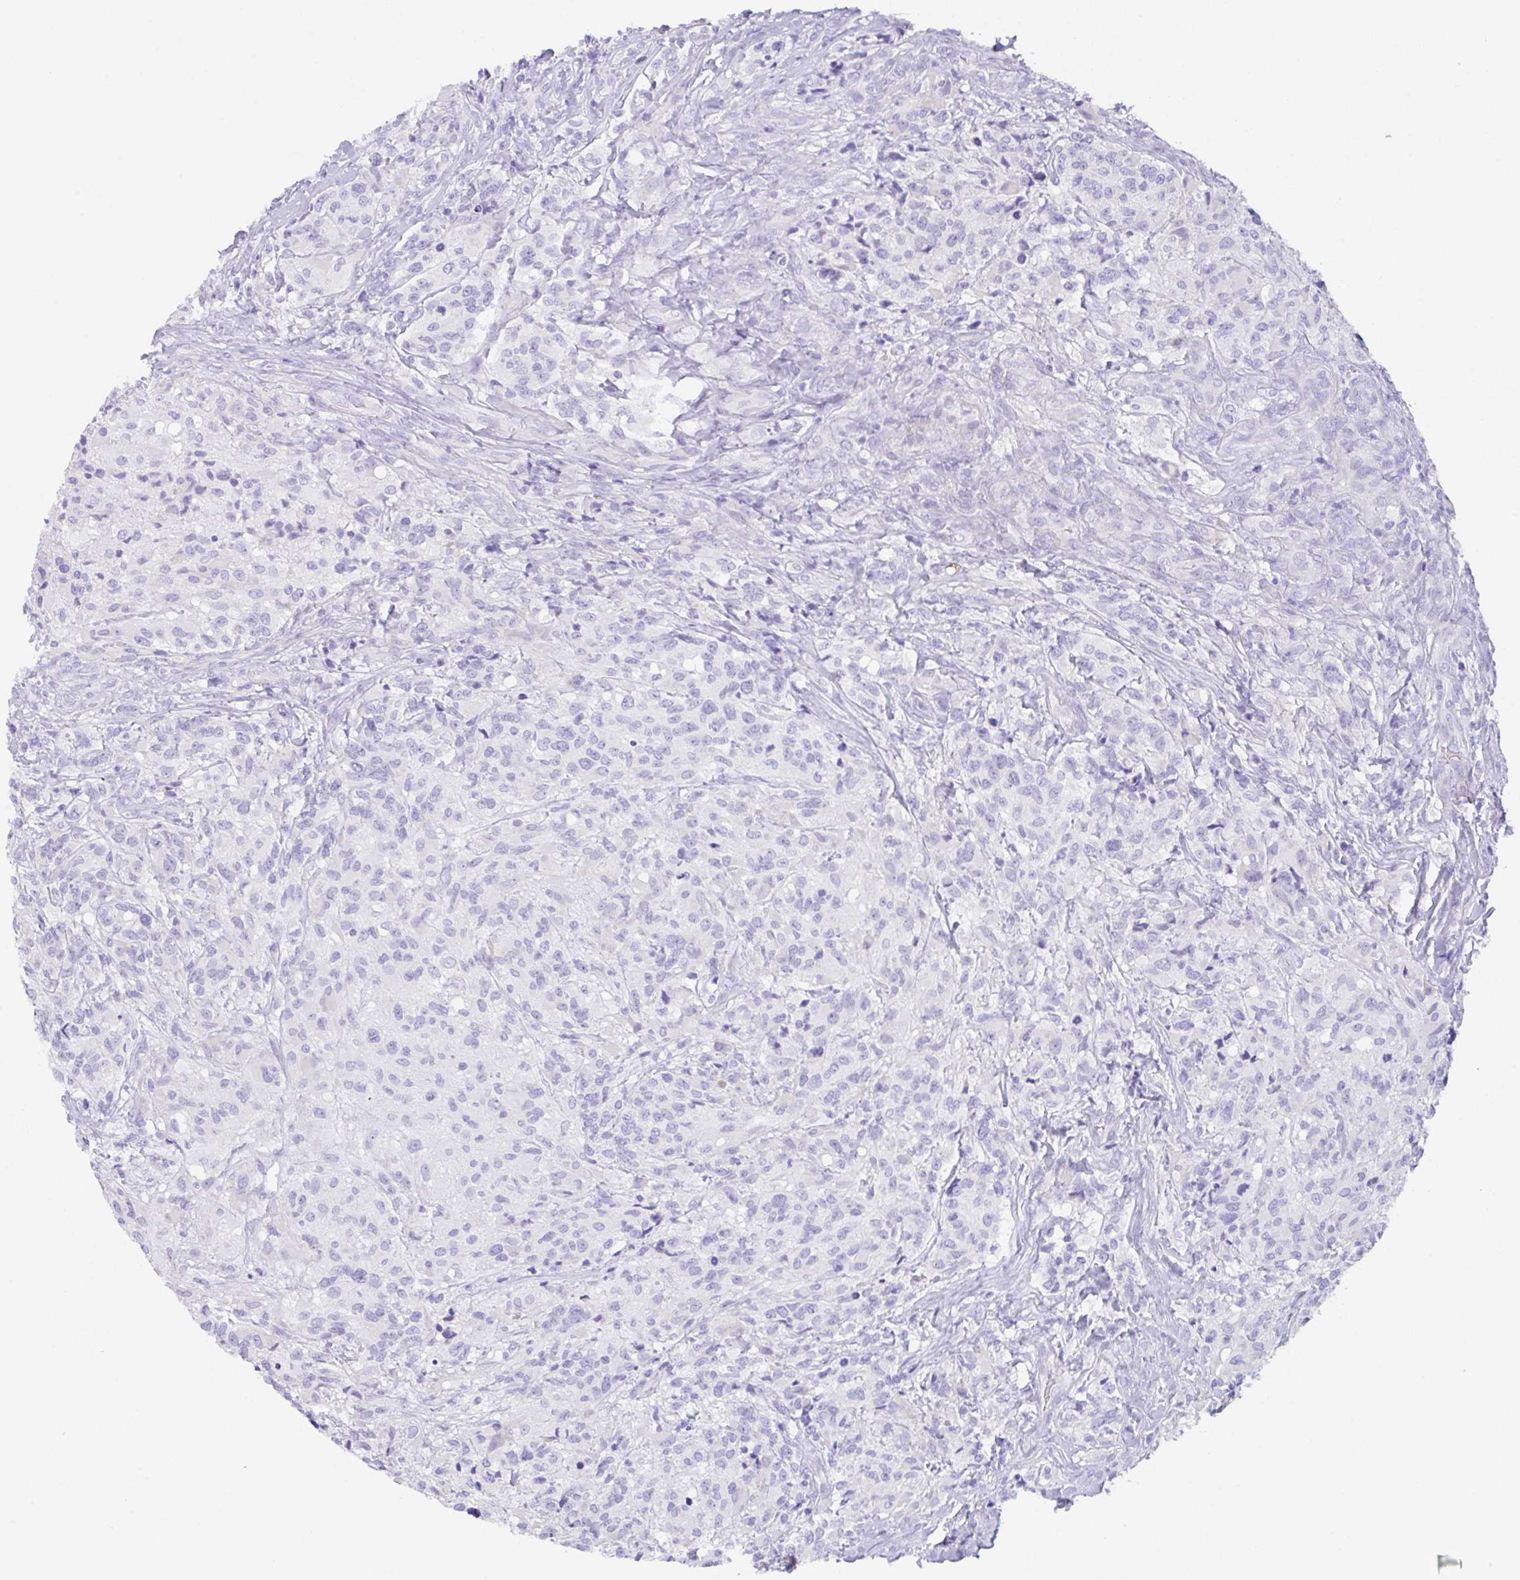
{"staining": {"intensity": "negative", "quantity": "none", "location": "none"}, "tissue": "glioma", "cell_type": "Tumor cells", "image_type": "cancer", "snomed": [{"axis": "morphology", "description": "Glioma, malignant, High grade"}, {"axis": "topography", "description": "Brain"}], "caption": "IHC of human malignant glioma (high-grade) shows no expression in tumor cells. Nuclei are stained in blue.", "gene": "TRAF4", "patient": {"sex": "female", "age": 67}}